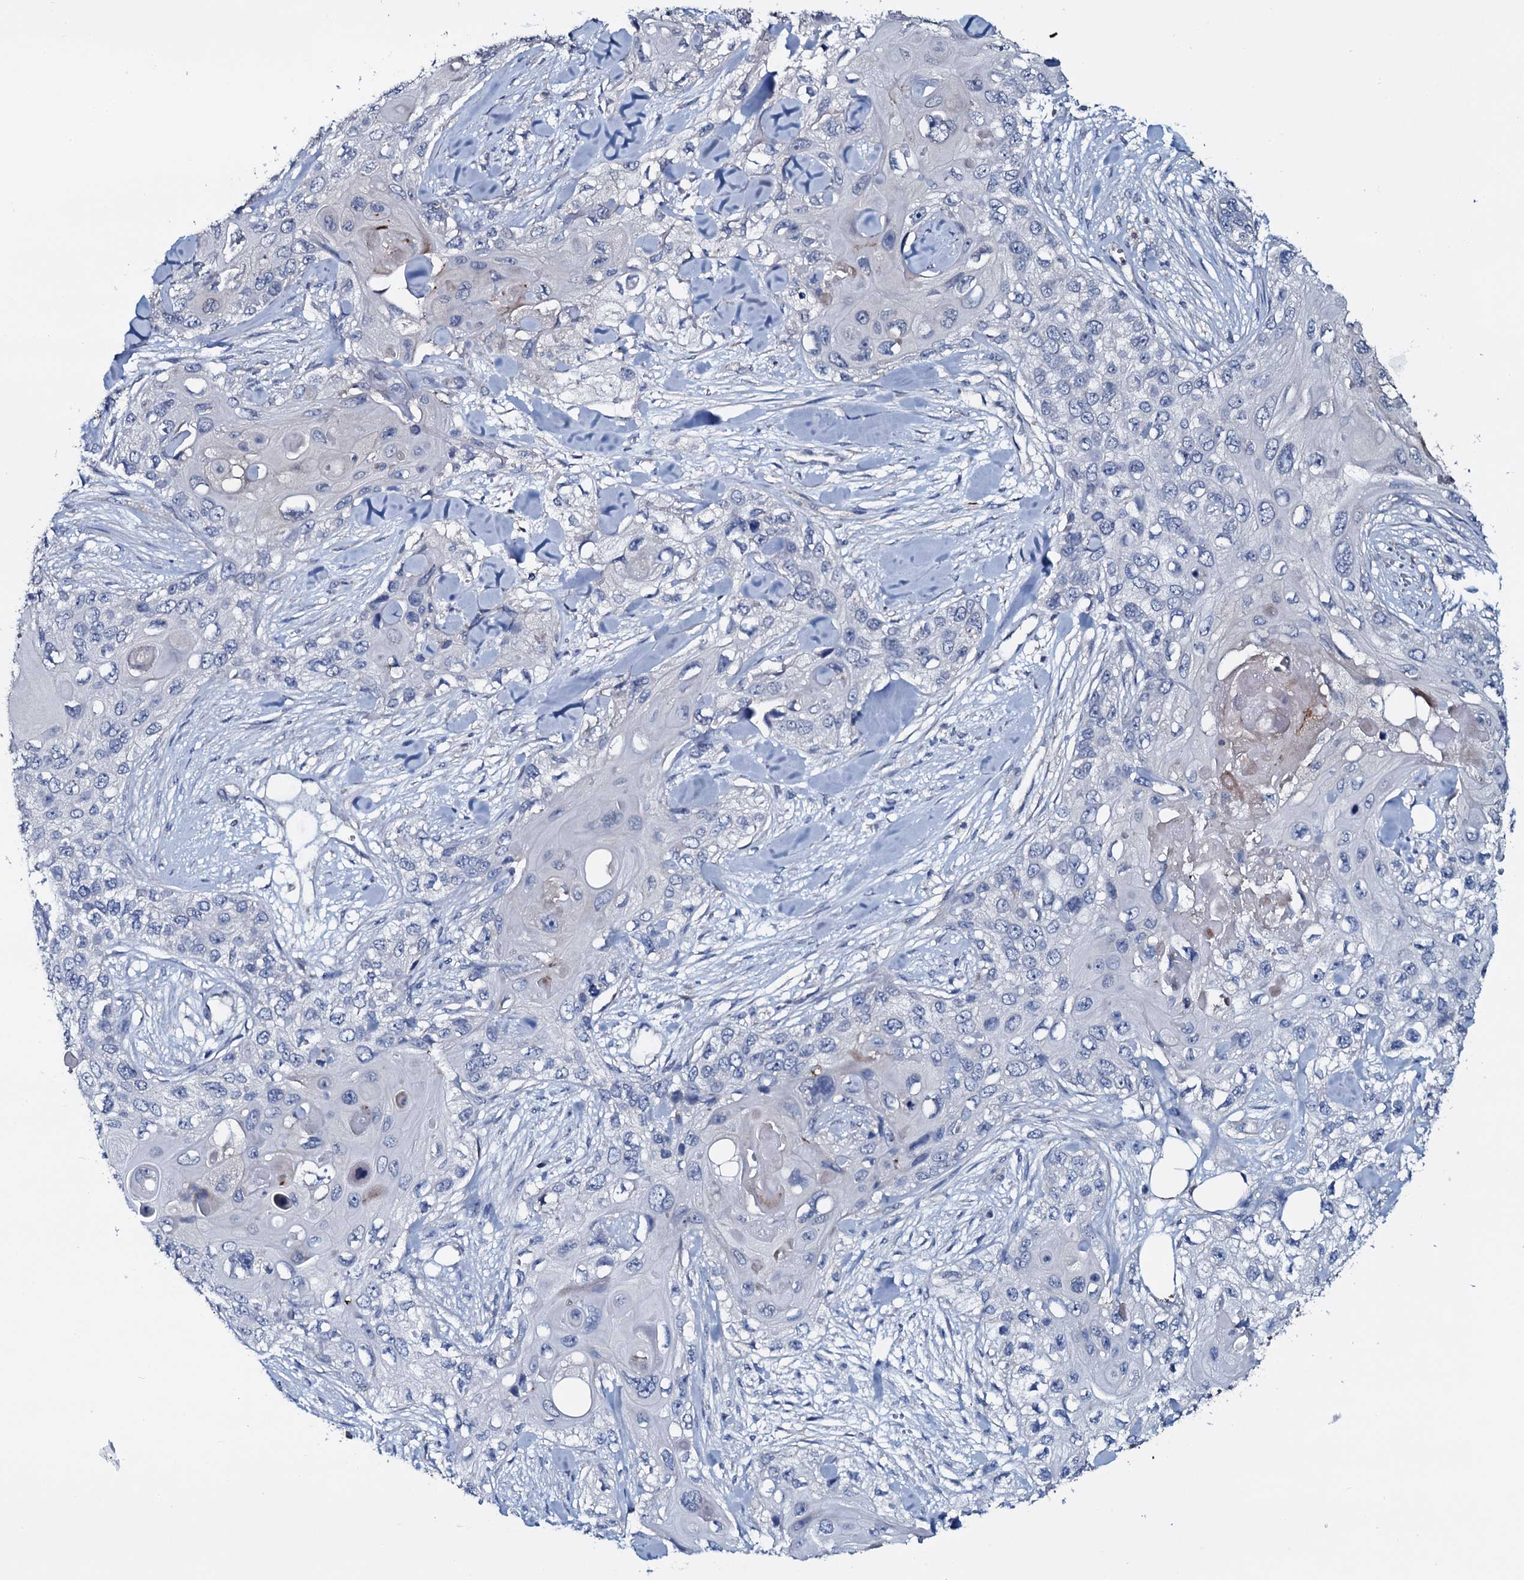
{"staining": {"intensity": "negative", "quantity": "none", "location": "none"}, "tissue": "skin cancer", "cell_type": "Tumor cells", "image_type": "cancer", "snomed": [{"axis": "morphology", "description": "Normal tissue, NOS"}, {"axis": "morphology", "description": "Squamous cell carcinoma, NOS"}, {"axis": "topography", "description": "Skin"}], "caption": "DAB (3,3'-diaminobenzidine) immunohistochemical staining of human skin cancer displays no significant expression in tumor cells.", "gene": "IL12B", "patient": {"sex": "male", "age": 72}}